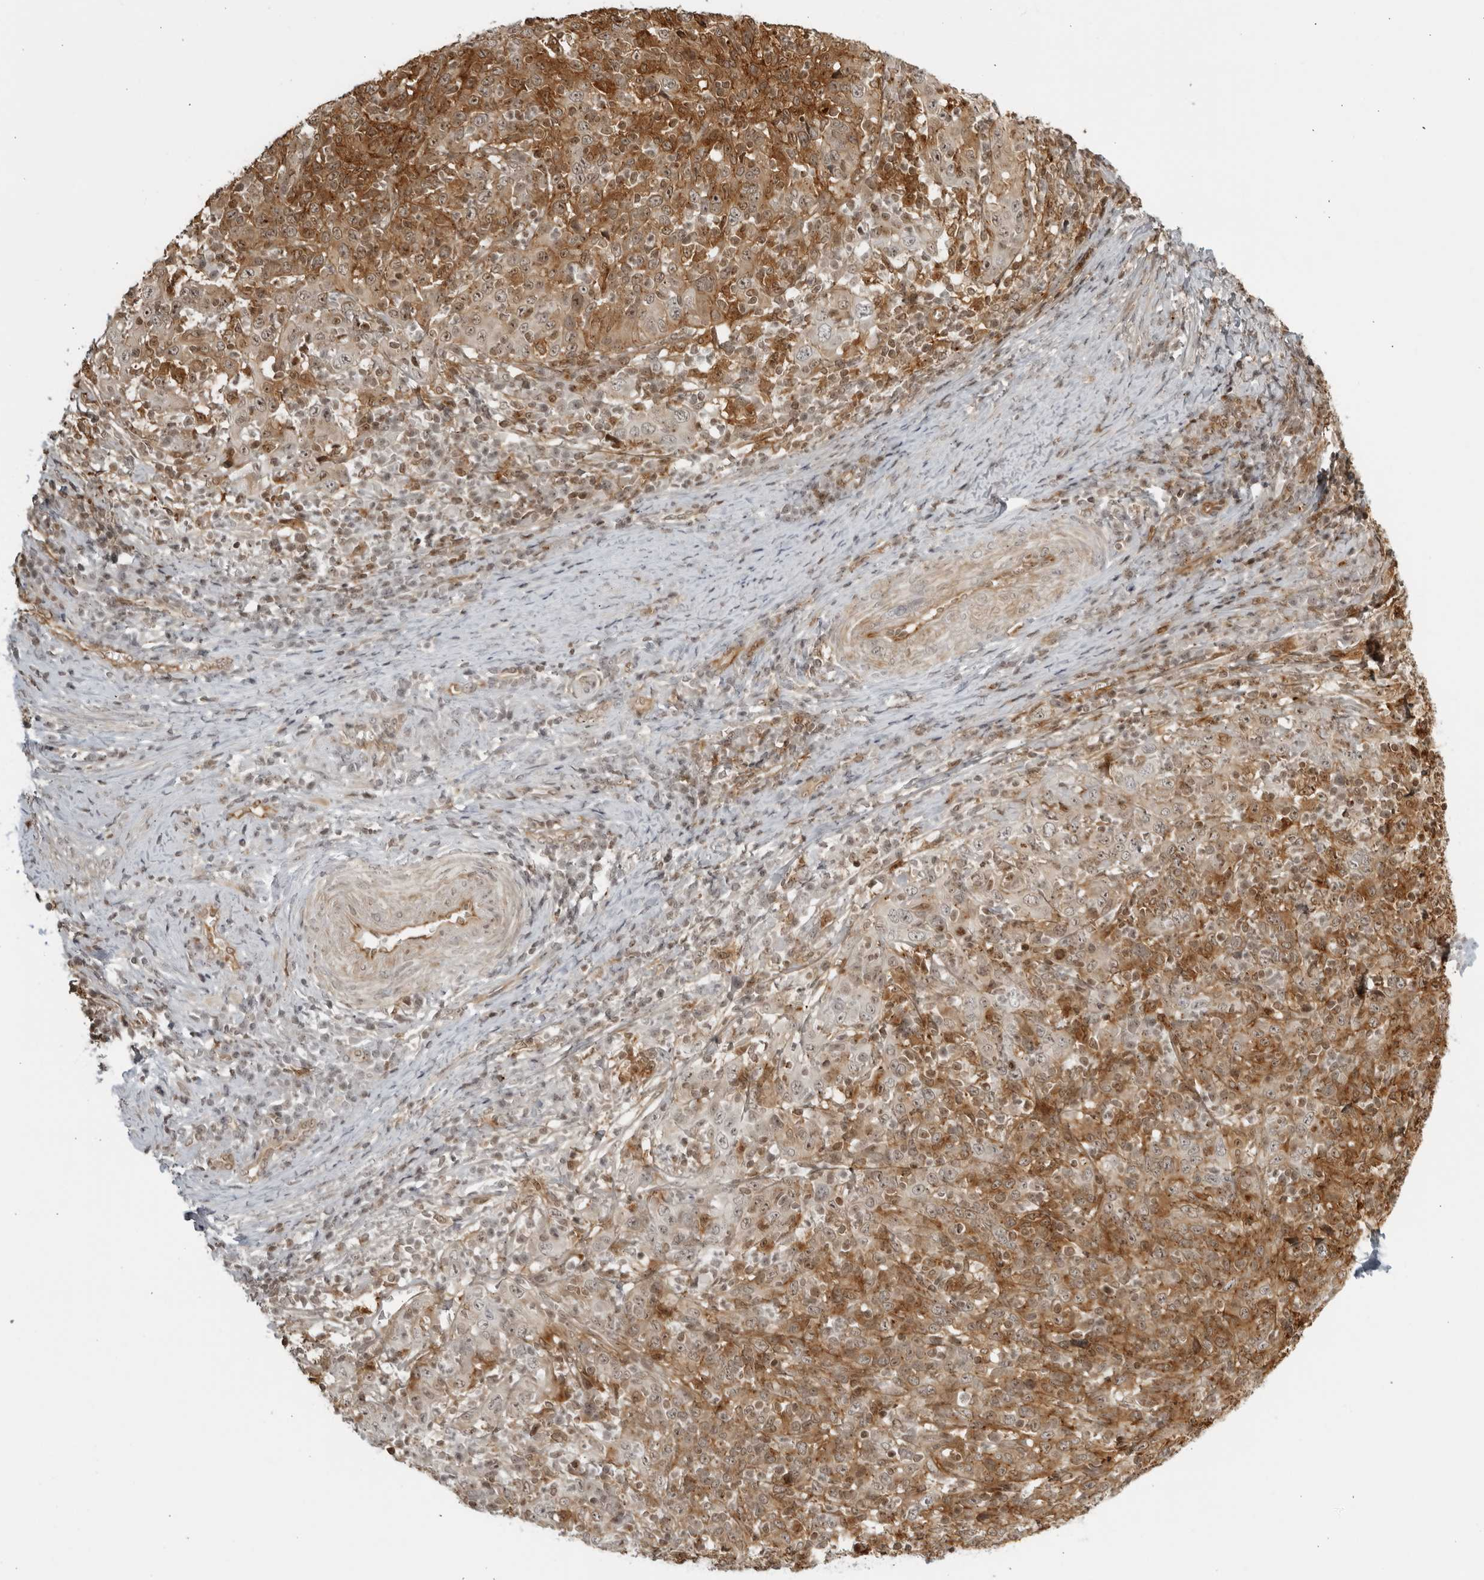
{"staining": {"intensity": "moderate", "quantity": ">75%", "location": "cytoplasmic/membranous,nuclear"}, "tissue": "cervical cancer", "cell_type": "Tumor cells", "image_type": "cancer", "snomed": [{"axis": "morphology", "description": "Squamous cell carcinoma, NOS"}, {"axis": "topography", "description": "Cervix"}], "caption": "Moderate cytoplasmic/membranous and nuclear staining for a protein is seen in about >75% of tumor cells of squamous cell carcinoma (cervical) using IHC.", "gene": "TCF21", "patient": {"sex": "female", "age": 46}}